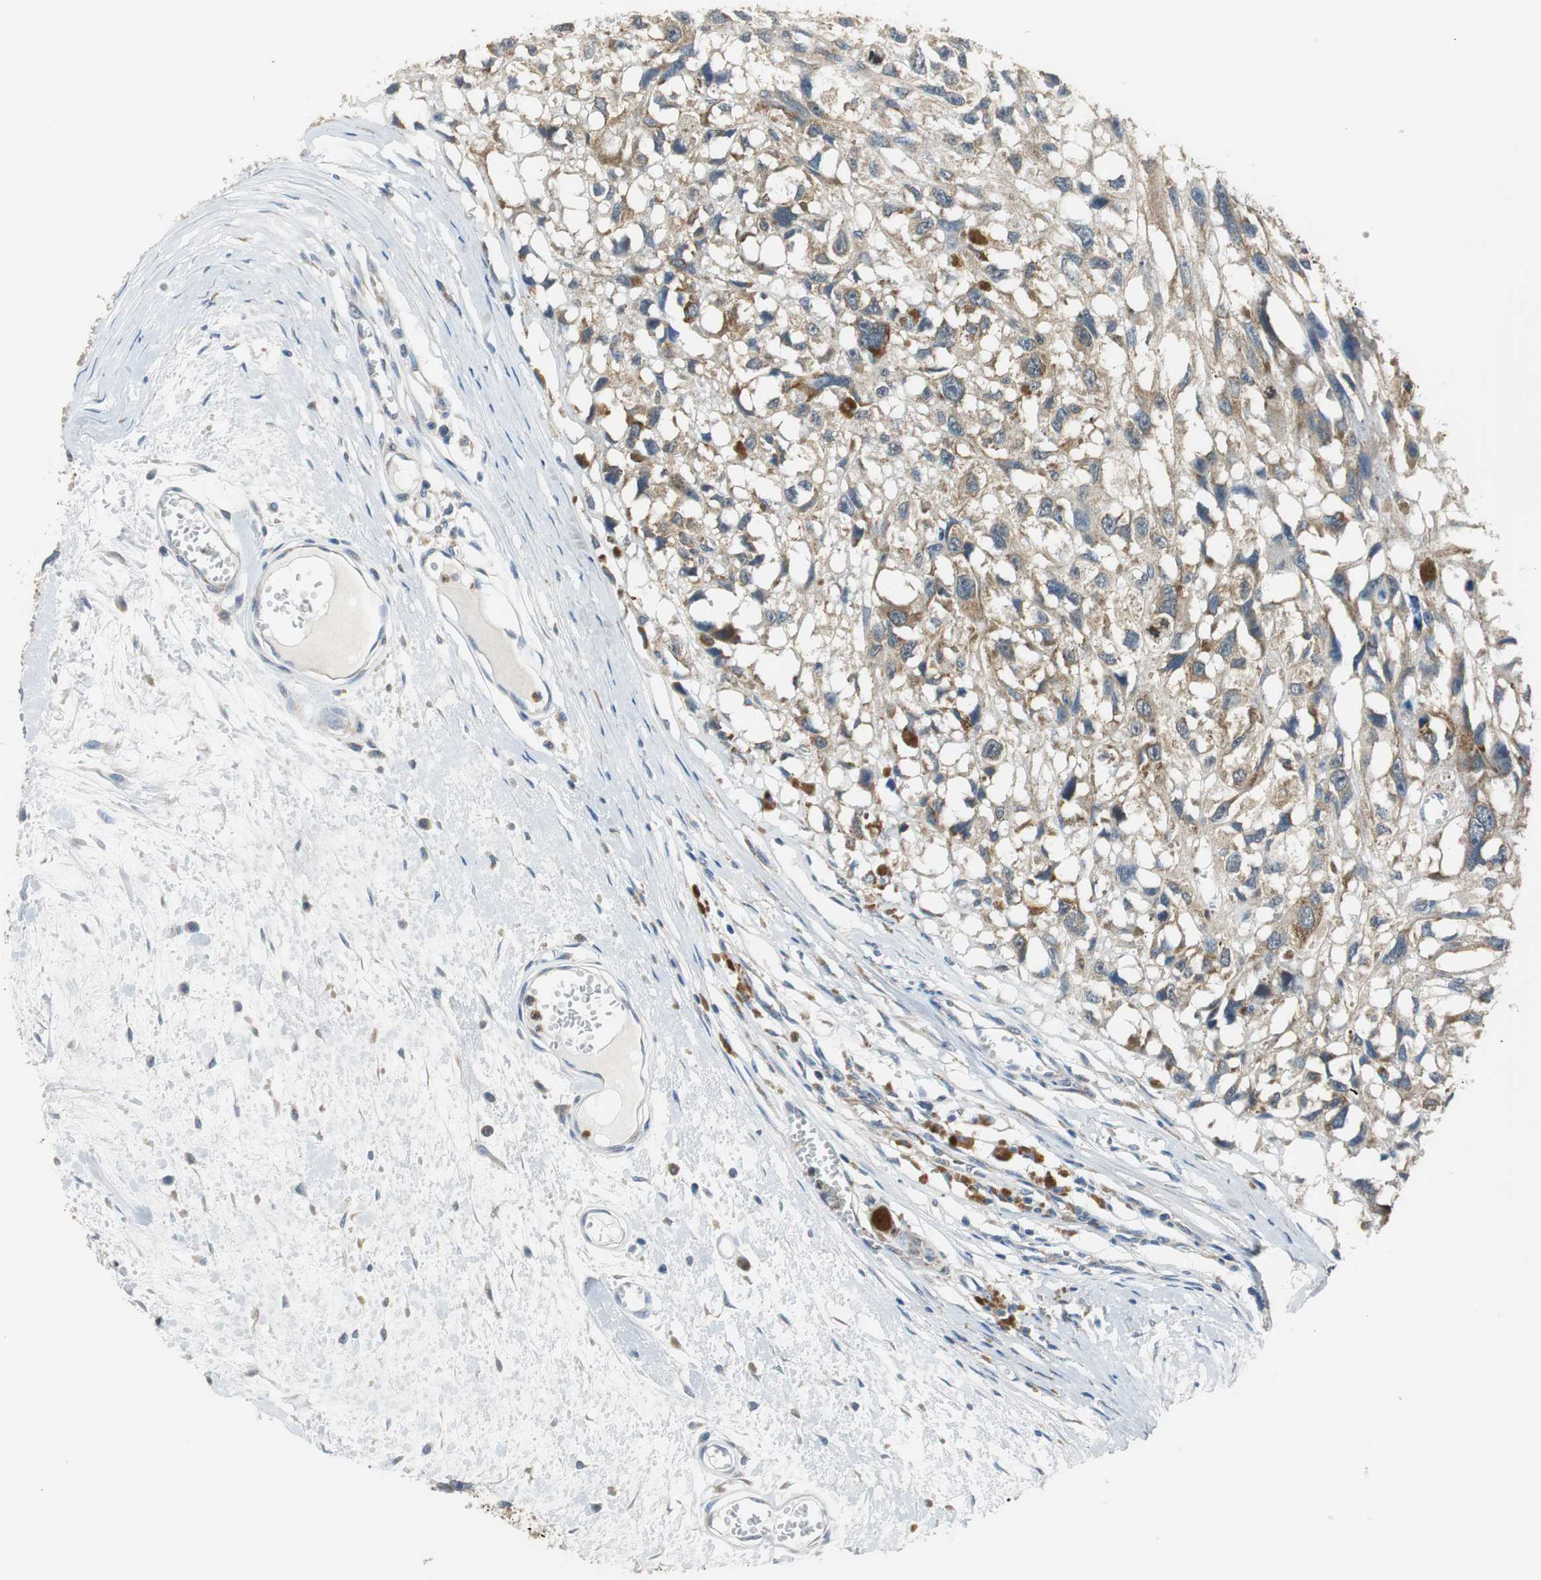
{"staining": {"intensity": "moderate", "quantity": ">75%", "location": "cytoplasmic/membranous"}, "tissue": "melanoma", "cell_type": "Tumor cells", "image_type": "cancer", "snomed": [{"axis": "morphology", "description": "Malignant melanoma, Metastatic site"}, {"axis": "topography", "description": "Lymph node"}], "caption": "IHC image of human melanoma stained for a protein (brown), which displays medium levels of moderate cytoplasmic/membranous expression in about >75% of tumor cells.", "gene": "CNOT3", "patient": {"sex": "male", "age": 59}}